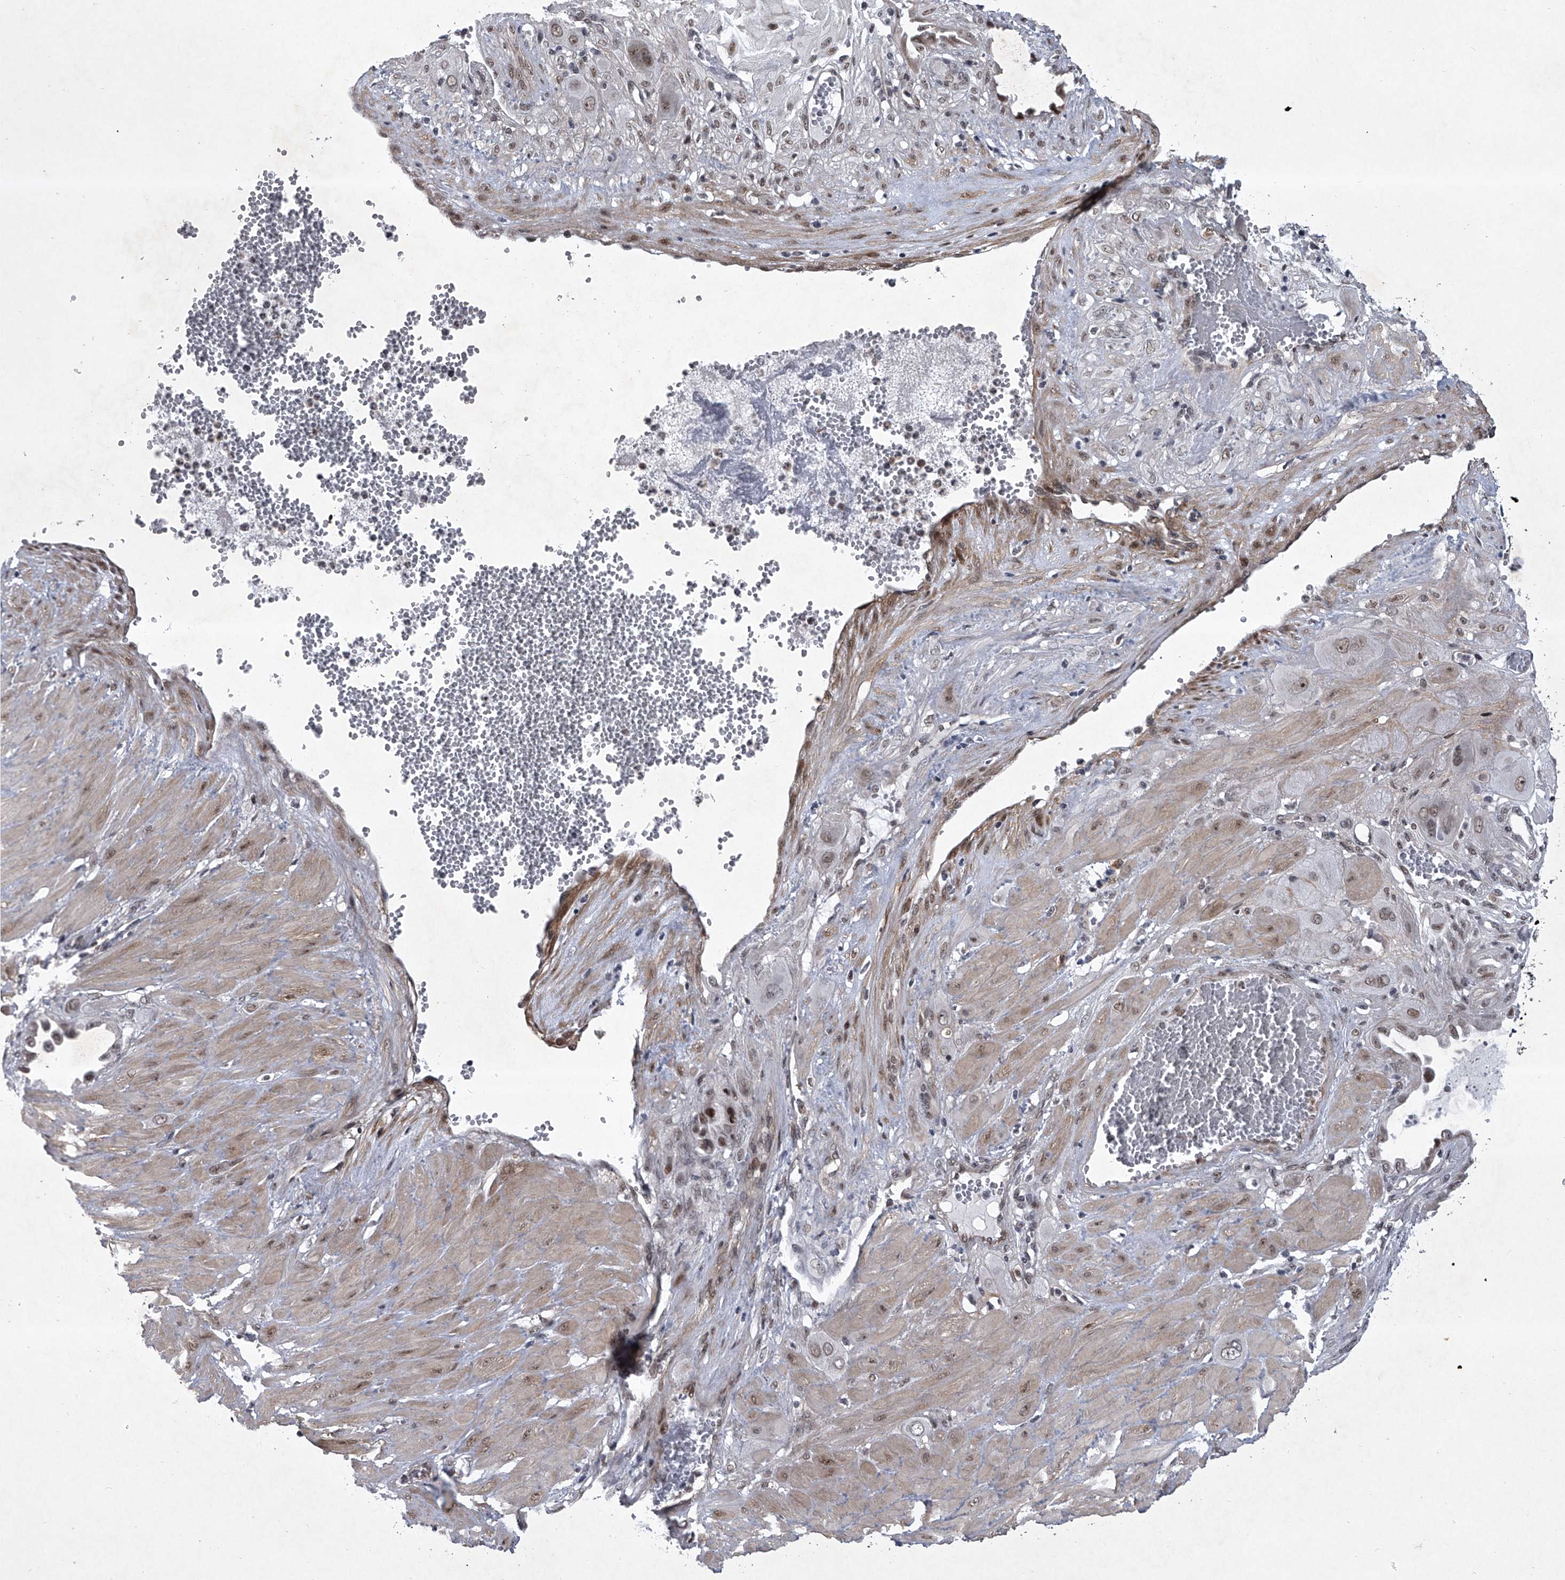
{"staining": {"intensity": "moderate", "quantity": ">75%", "location": "nuclear"}, "tissue": "cervical cancer", "cell_type": "Tumor cells", "image_type": "cancer", "snomed": [{"axis": "morphology", "description": "Squamous cell carcinoma, NOS"}, {"axis": "topography", "description": "Cervix"}], "caption": "Cervical squamous cell carcinoma stained with a protein marker displays moderate staining in tumor cells.", "gene": "MLLT1", "patient": {"sex": "female", "age": 34}}